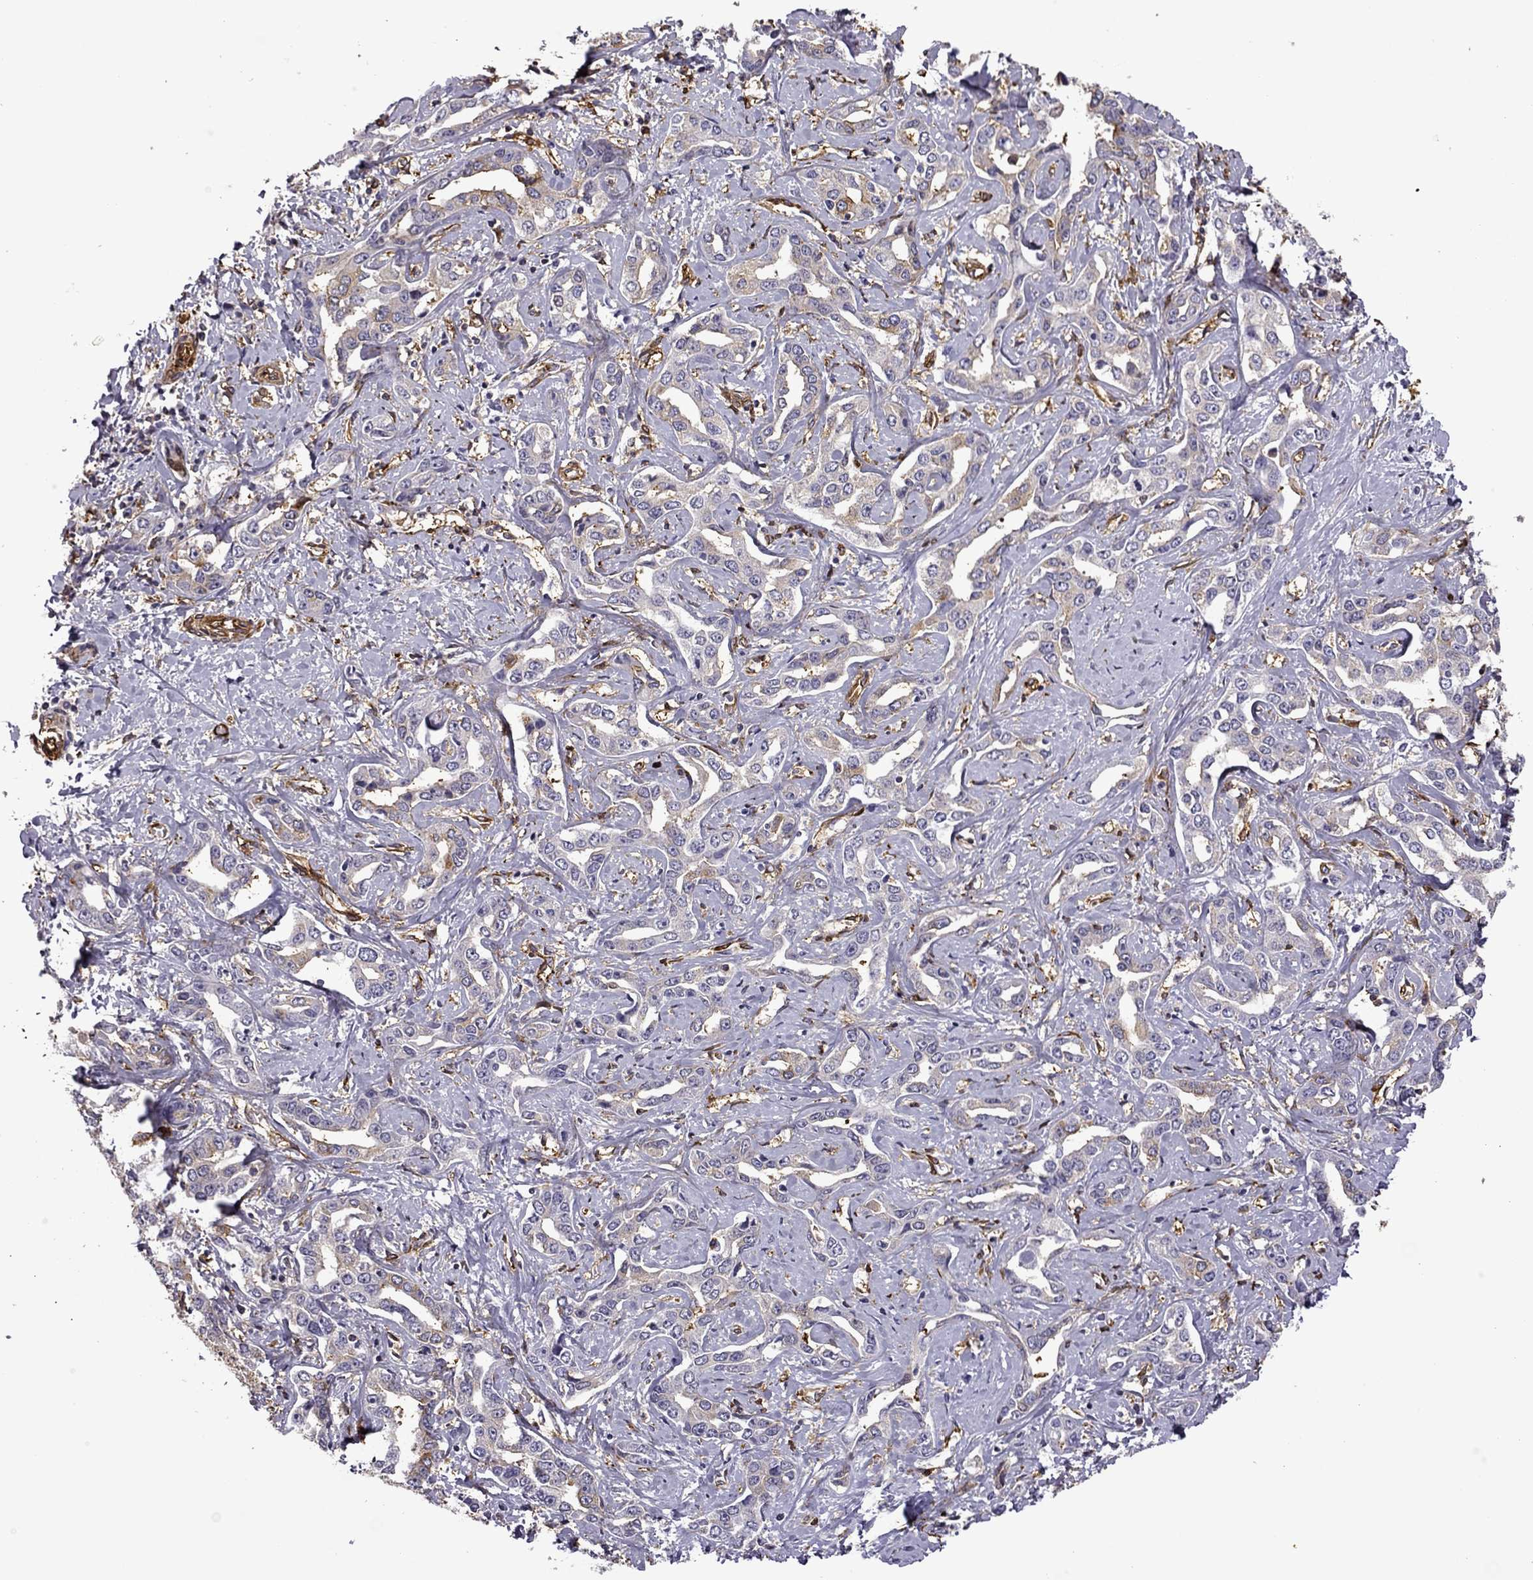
{"staining": {"intensity": "moderate", "quantity": "<25%", "location": "cytoplasmic/membranous"}, "tissue": "liver cancer", "cell_type": "Tumor cells", "image_type": "cancer", "snomed": [{"axis": "morphology", "description": "Cholangiocarcinoma"}, {"axis": "topography", "description": "Liver"}], "caption": "Liver cancer stained with a brown dye shows moderate cytoplasmic/membranous positive positivity in about <25% of tumor cells.", "gene": "MAP4", "patient": {"sex": "male", "age": 59}}